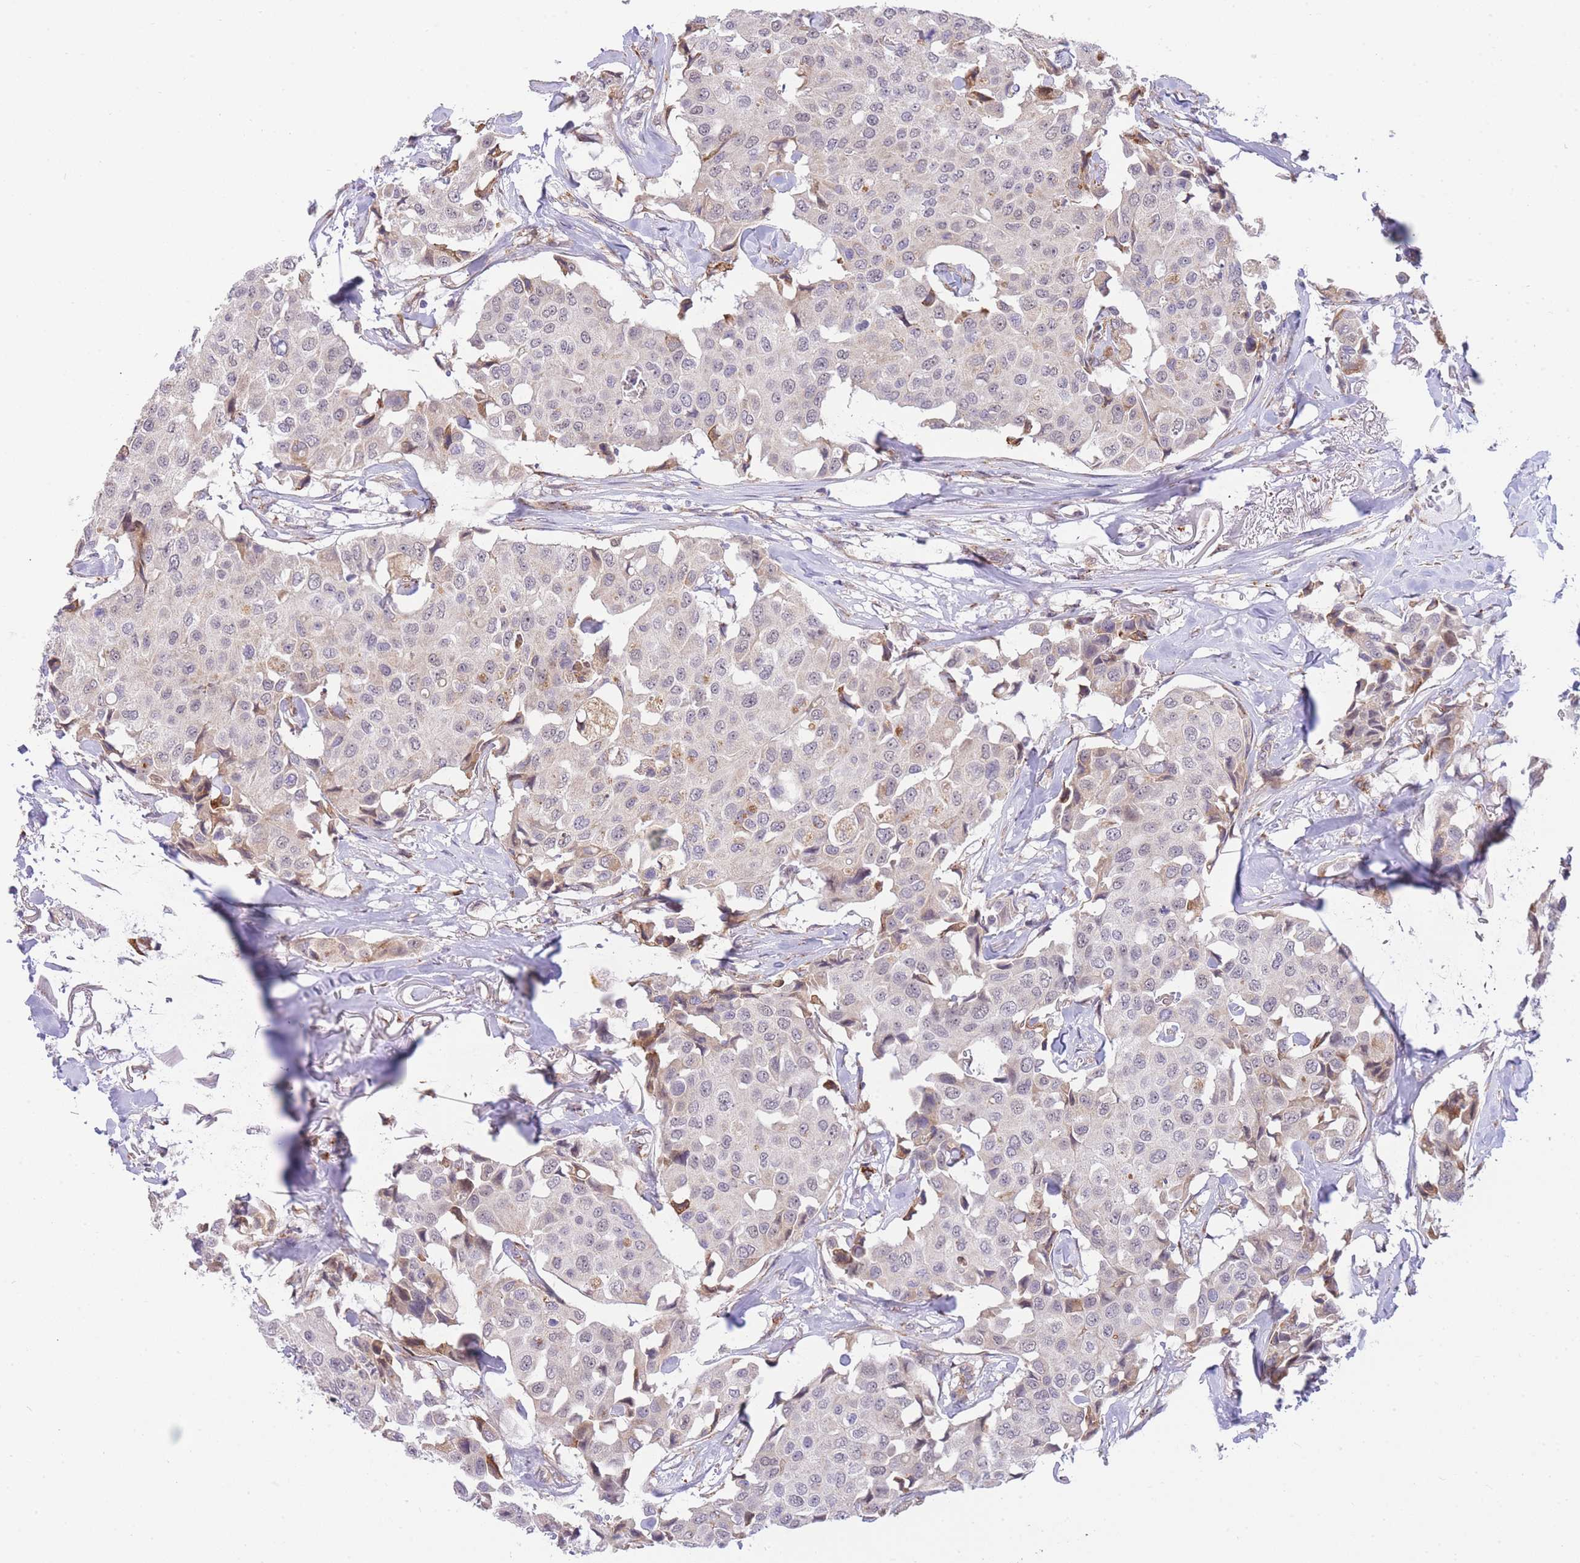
{"staining": {"intensity": "negative", "quantity": "none", "location": "none"}, "tissue": "breast cancer", "cell_type": "Tumor cells", "image_type": "cancer", "snomed": [{"axis": "morphology", "description": "Duct carcinoma"}, {"axis": "topography", "description": "Breast"}], "caption": "Tumor cells show no significant protein staining in infiltrating ductal carcinoma (breast). (DAB IHC visualized using brightfield microscopy, high magnification).", "gene": "EXOSC8", "patient": {"sex": "female", "age": 80}}